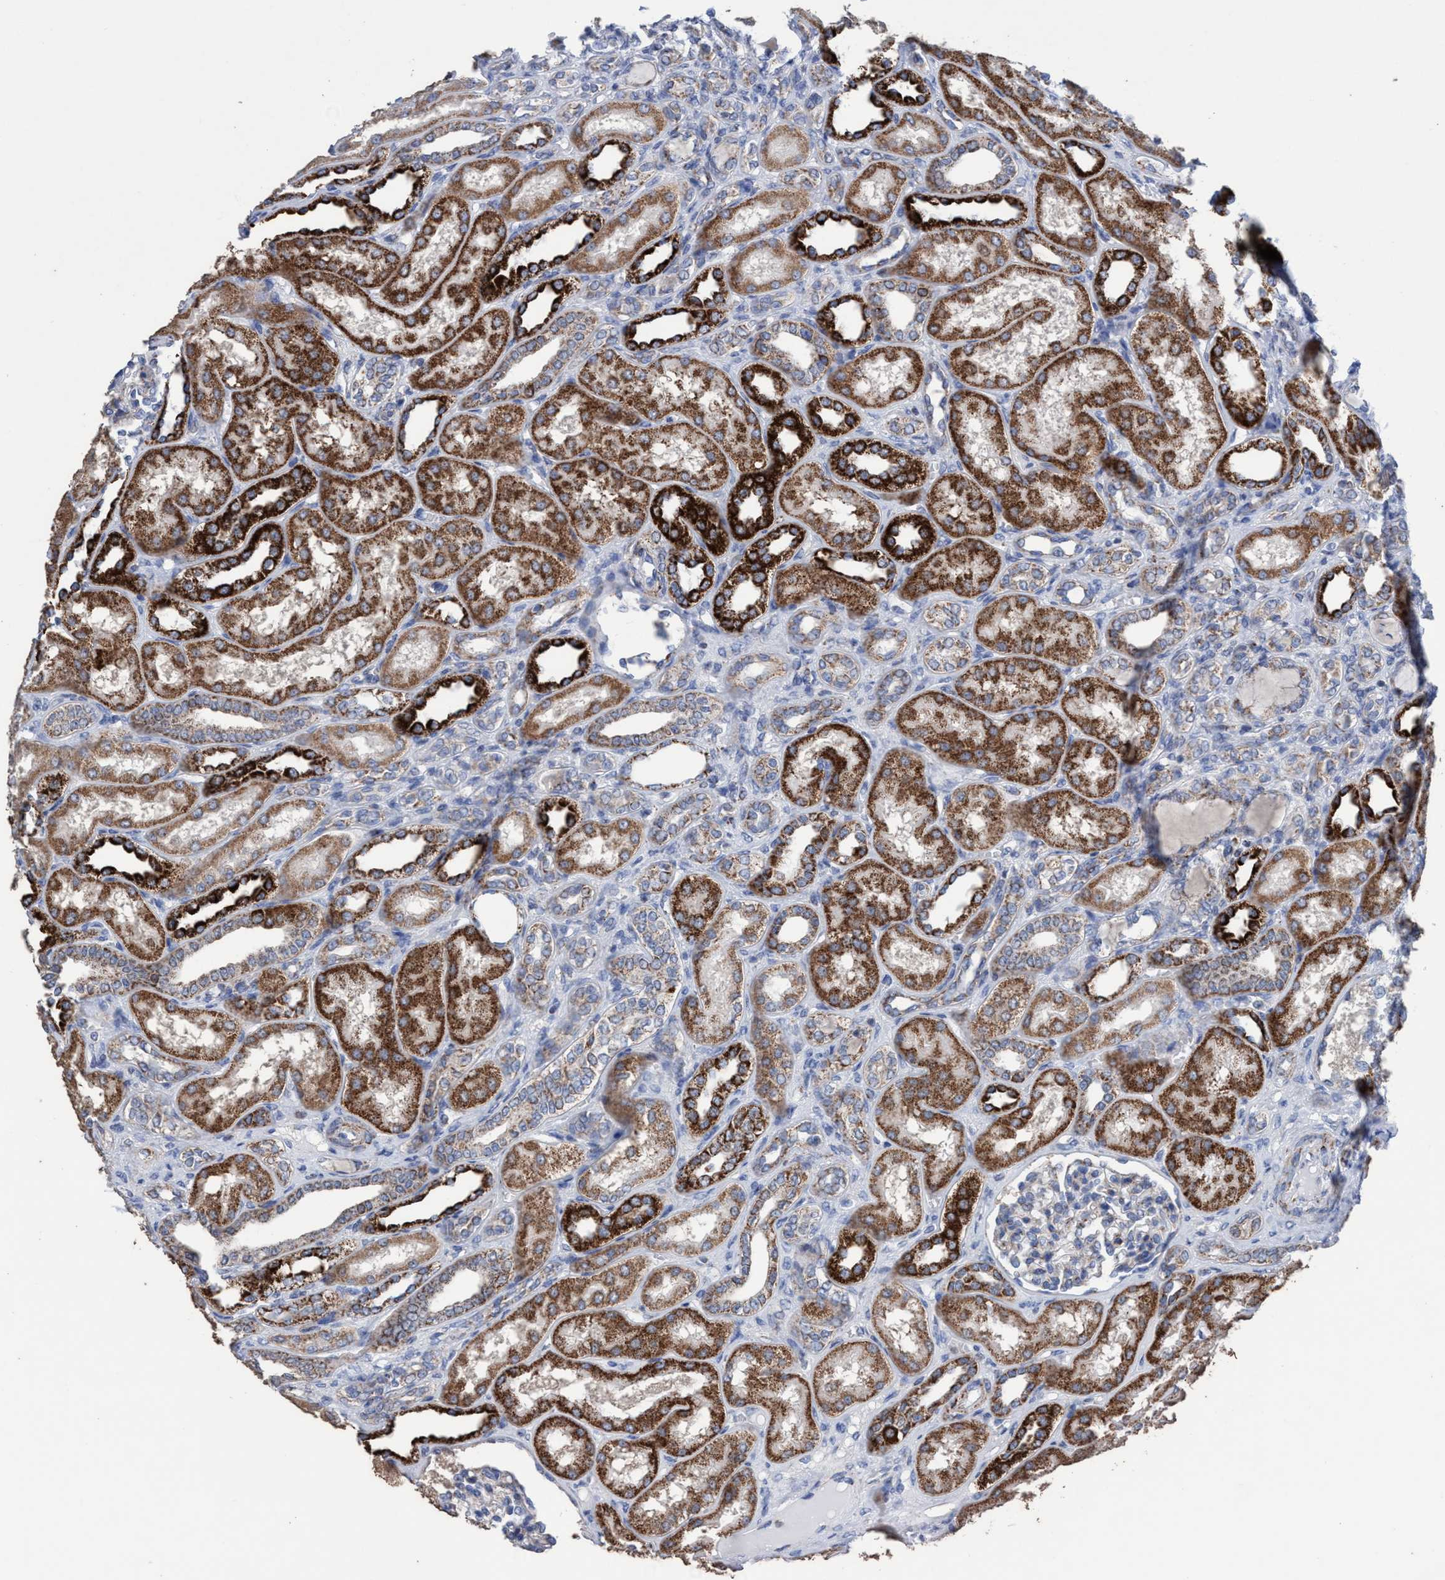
{"staining": {"intensity": "negative", "quantity": "none", "location": "none"}, "tissue": "kidney", "cell_type": "Cells in glomeruli", "image_type": "normal", "snomed": [{"axis": "morphology", "description": "Normal tissue, NOS"}, {"axis": "topography", "description": "Kidney"}], "caption": "Cells in glomeruli show no significant protein expression in normal kidney. (DAB IHC, high magnification).", "gene": "RSAD1", "patient": {"sex": "male", "age": 7}}